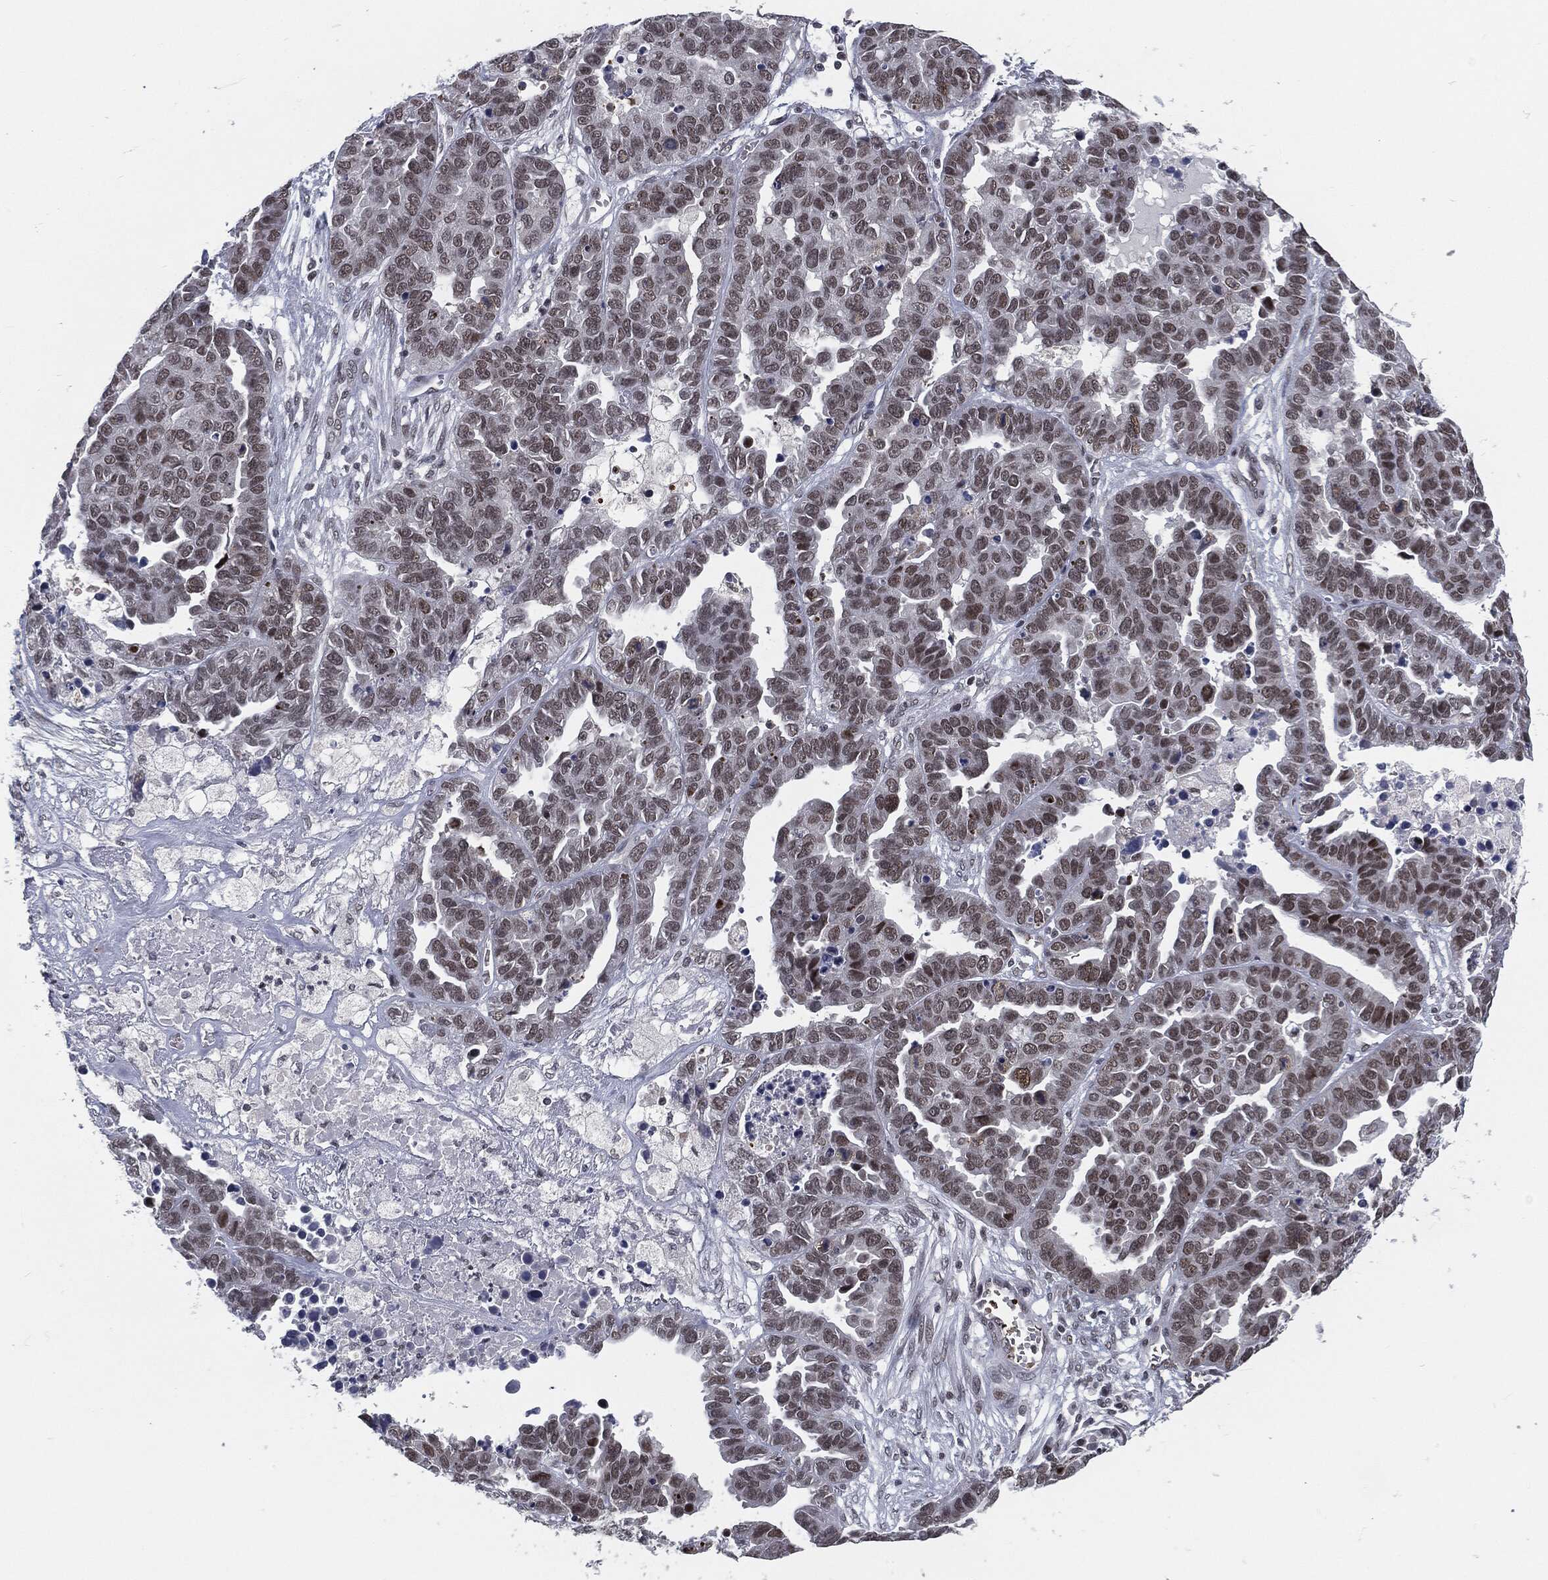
{"staining": {"intensity": "moderate", "quantity": "25%-75%", "location": "nuclear"}, "tissue": "ovarian cancer", "cell_type": "Tumor cells", "image_type": "cancer", "snomed": [{"axis": "morphology", "description": "Cystadenocarcinoma, serous, NOS"}, {"axis": "topography", "description": "Ovary"}], "caption": "This micrograph exhibits IHC staining of ovarian serous cystadenocarcinoma, with medium moderate nuclear staining in approximately 25%-75% of tumor cells.", "gene": "ANXA1", "patient": {"sex": "female", "age": 87}}